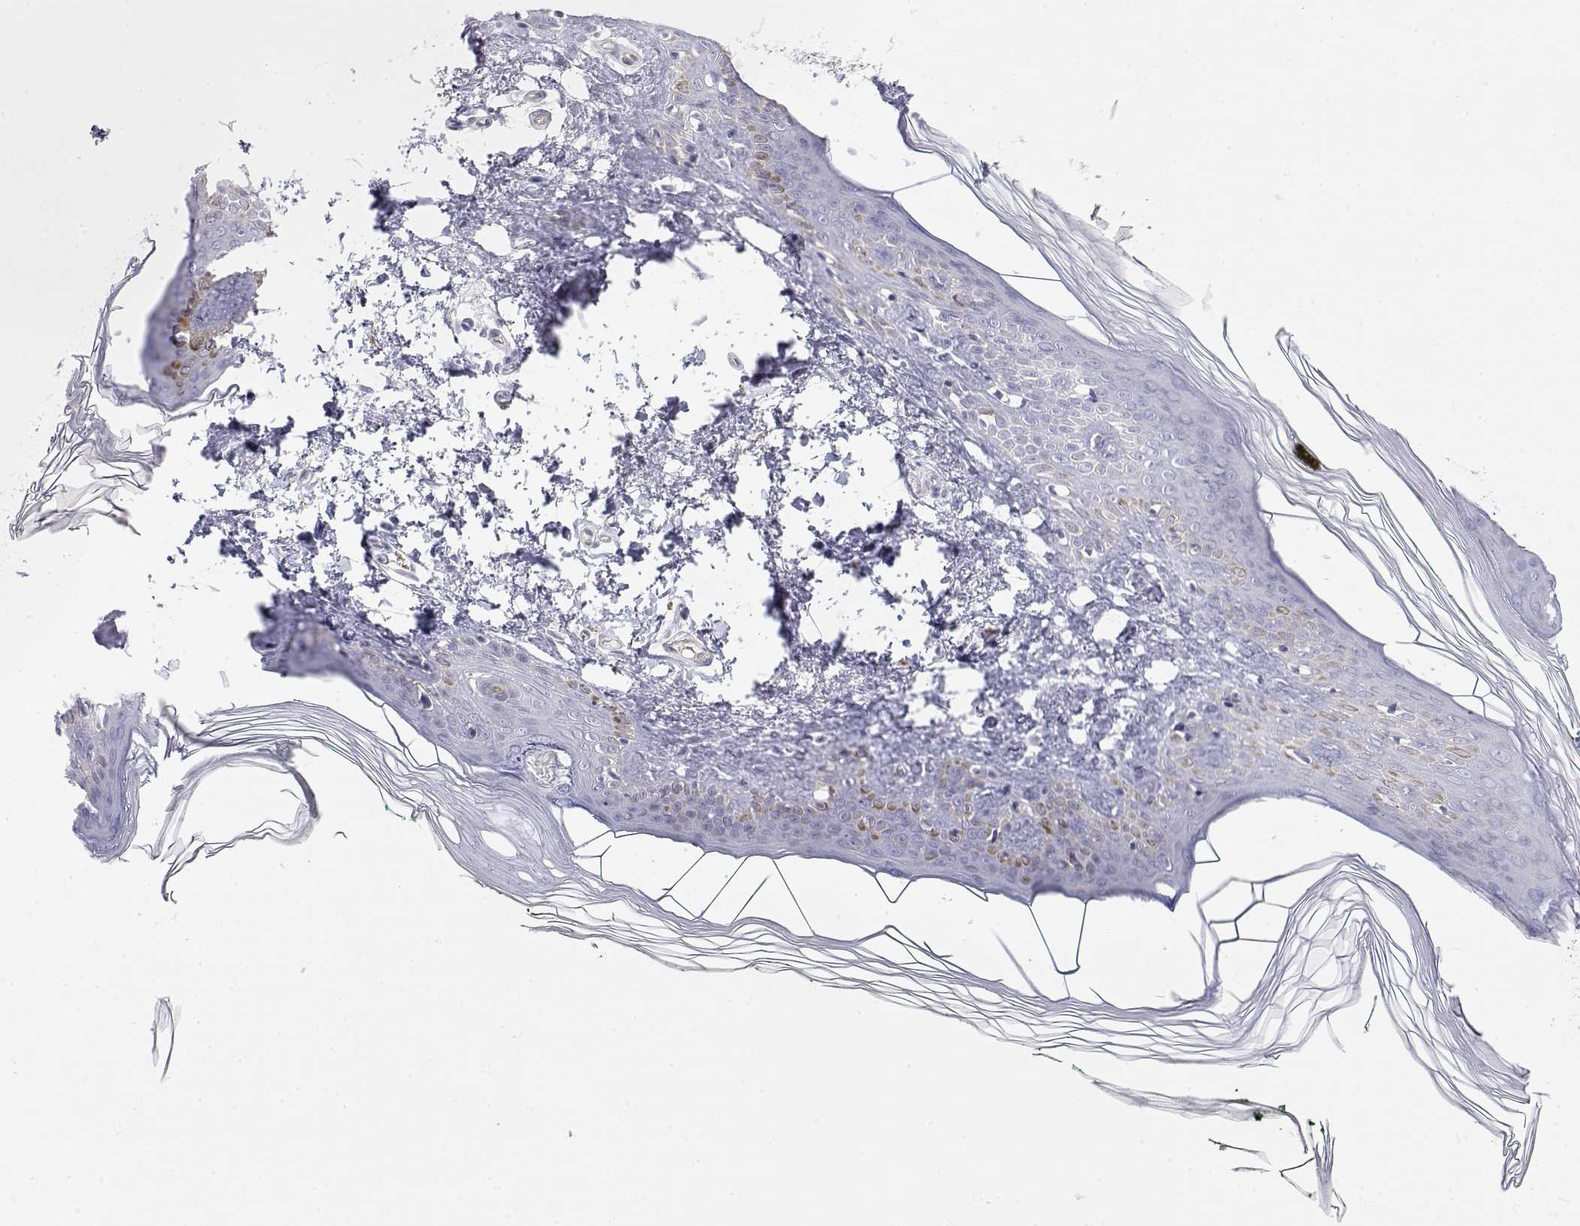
{"staining": {"intensity": "negative", "quantity": "none", "location": "none"}, "tissue": "skin", "cell_type": "Fibroblasts", "image_type": "normal", "snomed": [{"axis": "morphology", "description": "Normal tissue, NOS"}, {"axis": "topography", "description": "Skin"}, {"axis": "topography", "description": "Peripheral nerve tissue"}], "caption": "High power microscopy micrograph of an immunohistochemistry (IHC) image of normal skin, revealing no significant expression in fibroblasts.", "gene": "MISP", "patient": {"sex": "female", "age": 45}}